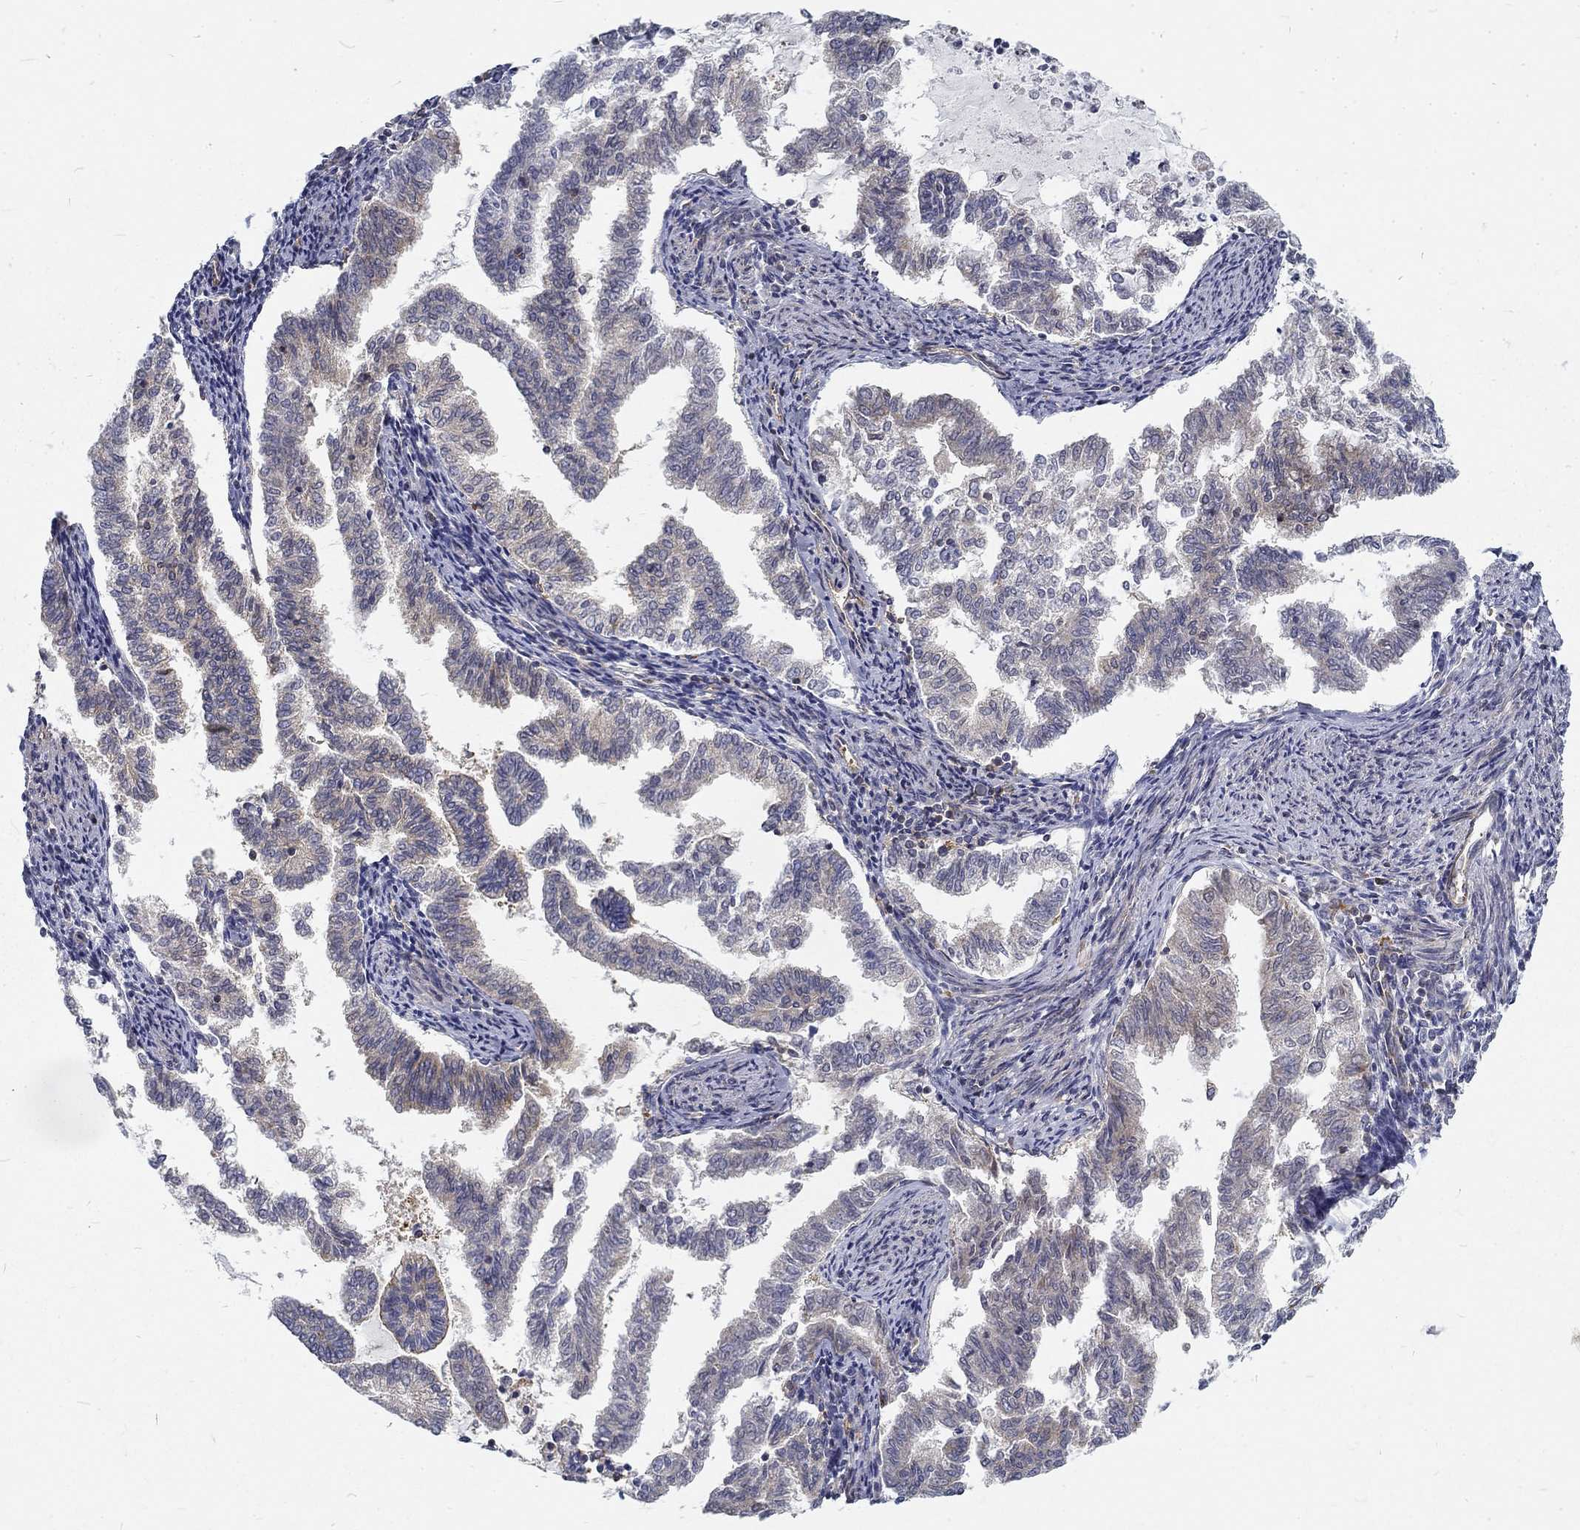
{"staining": {"intensity": "negative", "quantity": "none", "location": "none"}, "tissue": "endometrial cancer", "cell_type": "Tumor cells", "image_type": "cancer", "snomed": [{"axis": "morphology", "description": "Adenocarcinoma, NOS"}, {"axis": "topography", "description": "Endometrium"}], "caption": "Histopathology image shows no protein positivity in tumor cells of endometrial cancer (adenocarcinoma) tissue.", "gene": "MTMR11", "patient": {"sex": "female", "age": 79}}